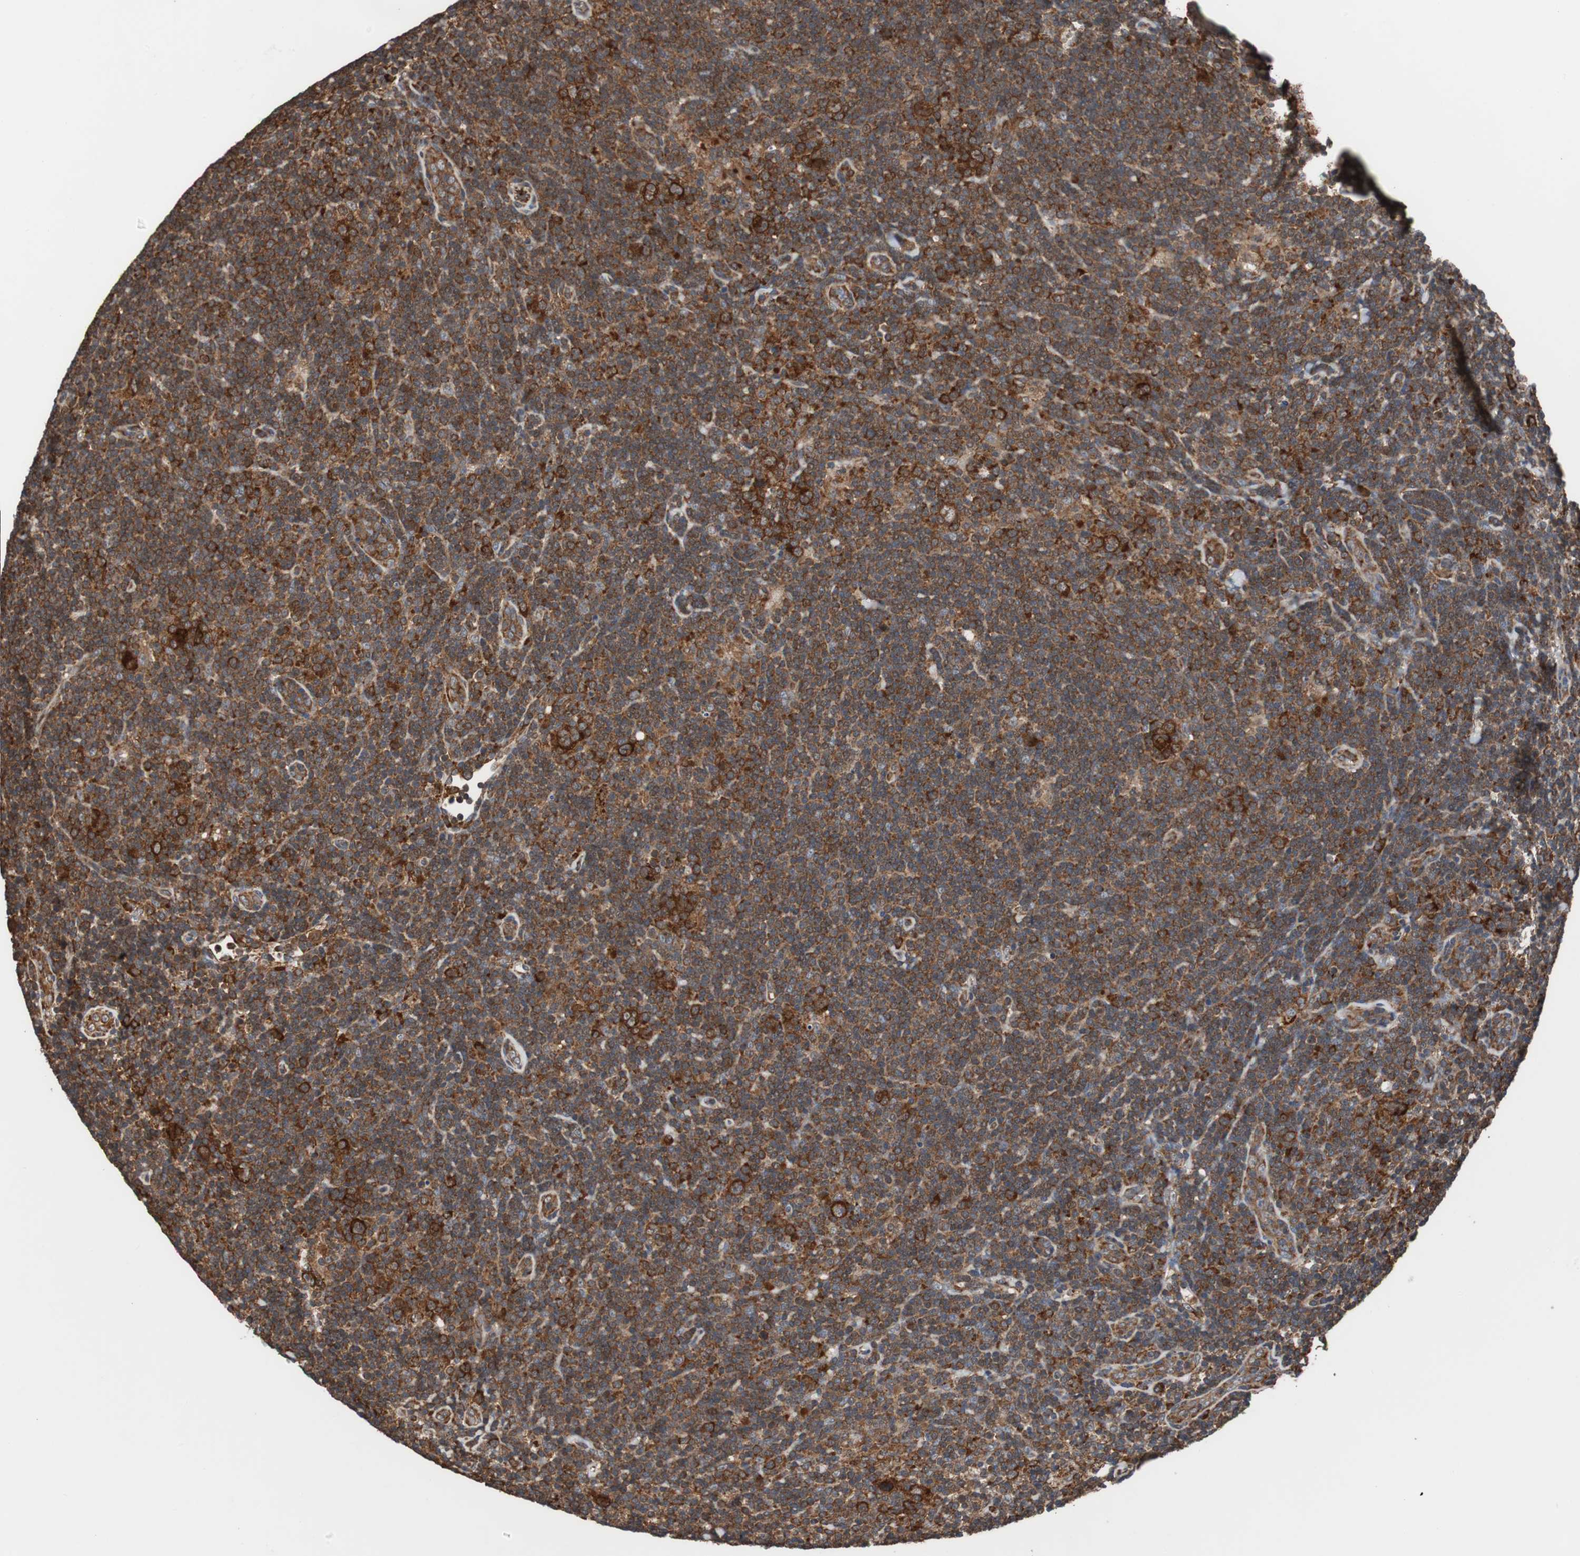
{"staining": {"intensity": "strong", "quantity": ">75%", "location": "cytoplasmic/membranous"}, "tissue": "lymphoma", "cell_type": "Tumor cells", "image_type": "cancer", "snomed": [{"axis": "morphology", "description": "Hodgkin's disease, NOS"}, {"axis": "topography", "description": "Lymph node"}], "caption": "High-magnification brightfield microscopy of Hodgkin's disease stained with DAB (3,3'-diaminobenzidine) (brown) and counterstained with hematoxylin (blue). tumor cells exhibit strong cytoplasmic/membranous positivity is appreciated in about>75% of cells.", "gene": "USP10", "patient": {"sex": "female", "age": 57}}